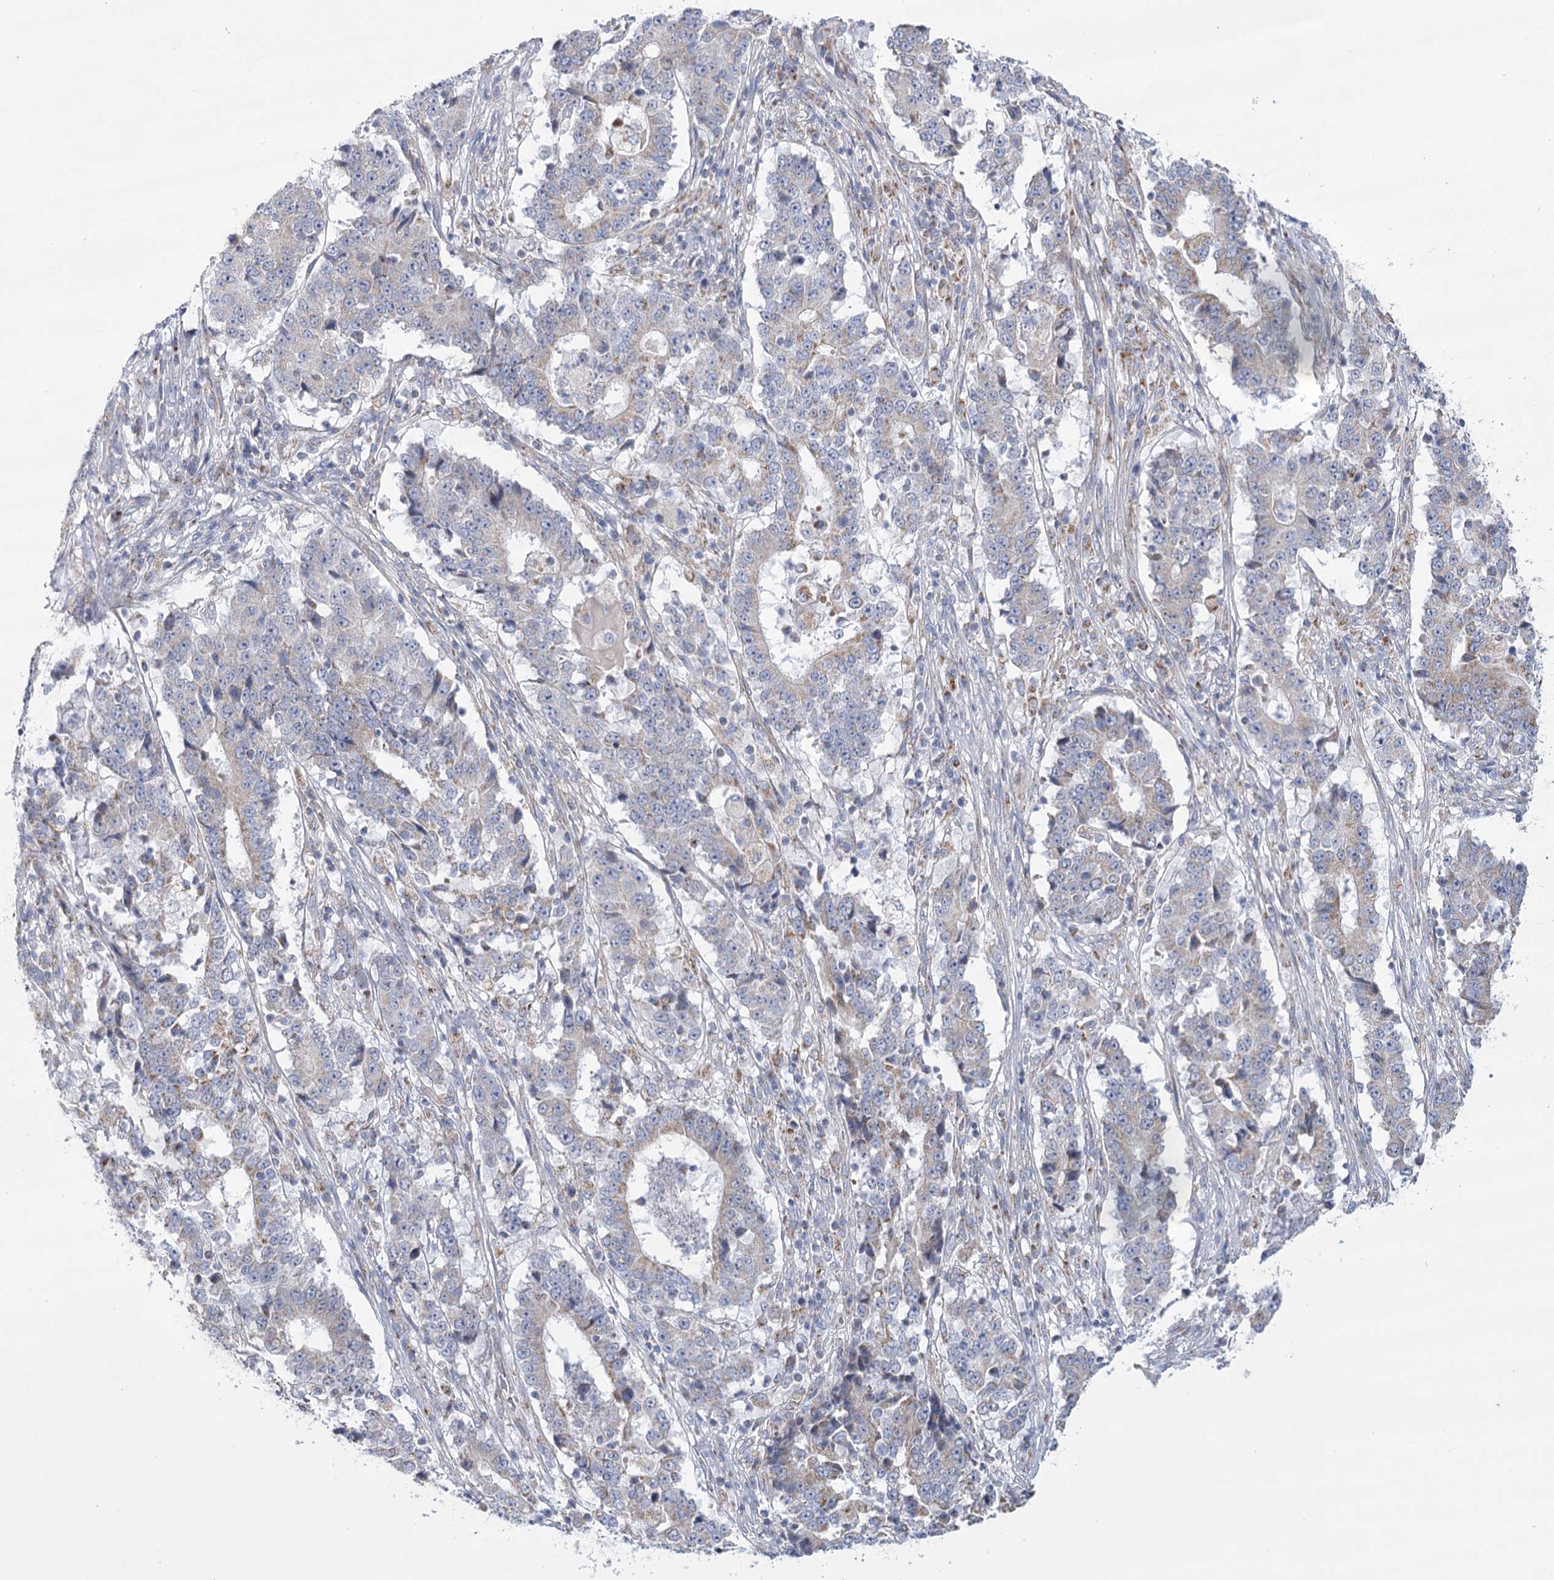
{"staining": {"intensity": "weak", "quantity": "<25%", "location": "cytoplasmic/membranous"}, "tissue": "stomach cancer", "cell_type": "Tumor cells", "image_type": "cancer", "snomed": [{"axis": "morphology", "description": "Adenocarcinoma, NOS"}, {"axis": "topography", "description": "Stomach"}], "caption": "Adenocarcinoma (stomach) was stained to show a protein in brown. There is no significant expression in tumor cells. (Stains: DAB immunohistochemistry (IHC) with hematoxylin counter stain, Microscopy: brightfield microscopy at high magnification).", "gene": "SNX7", "patient": {"sex": "male", "age": 59}}